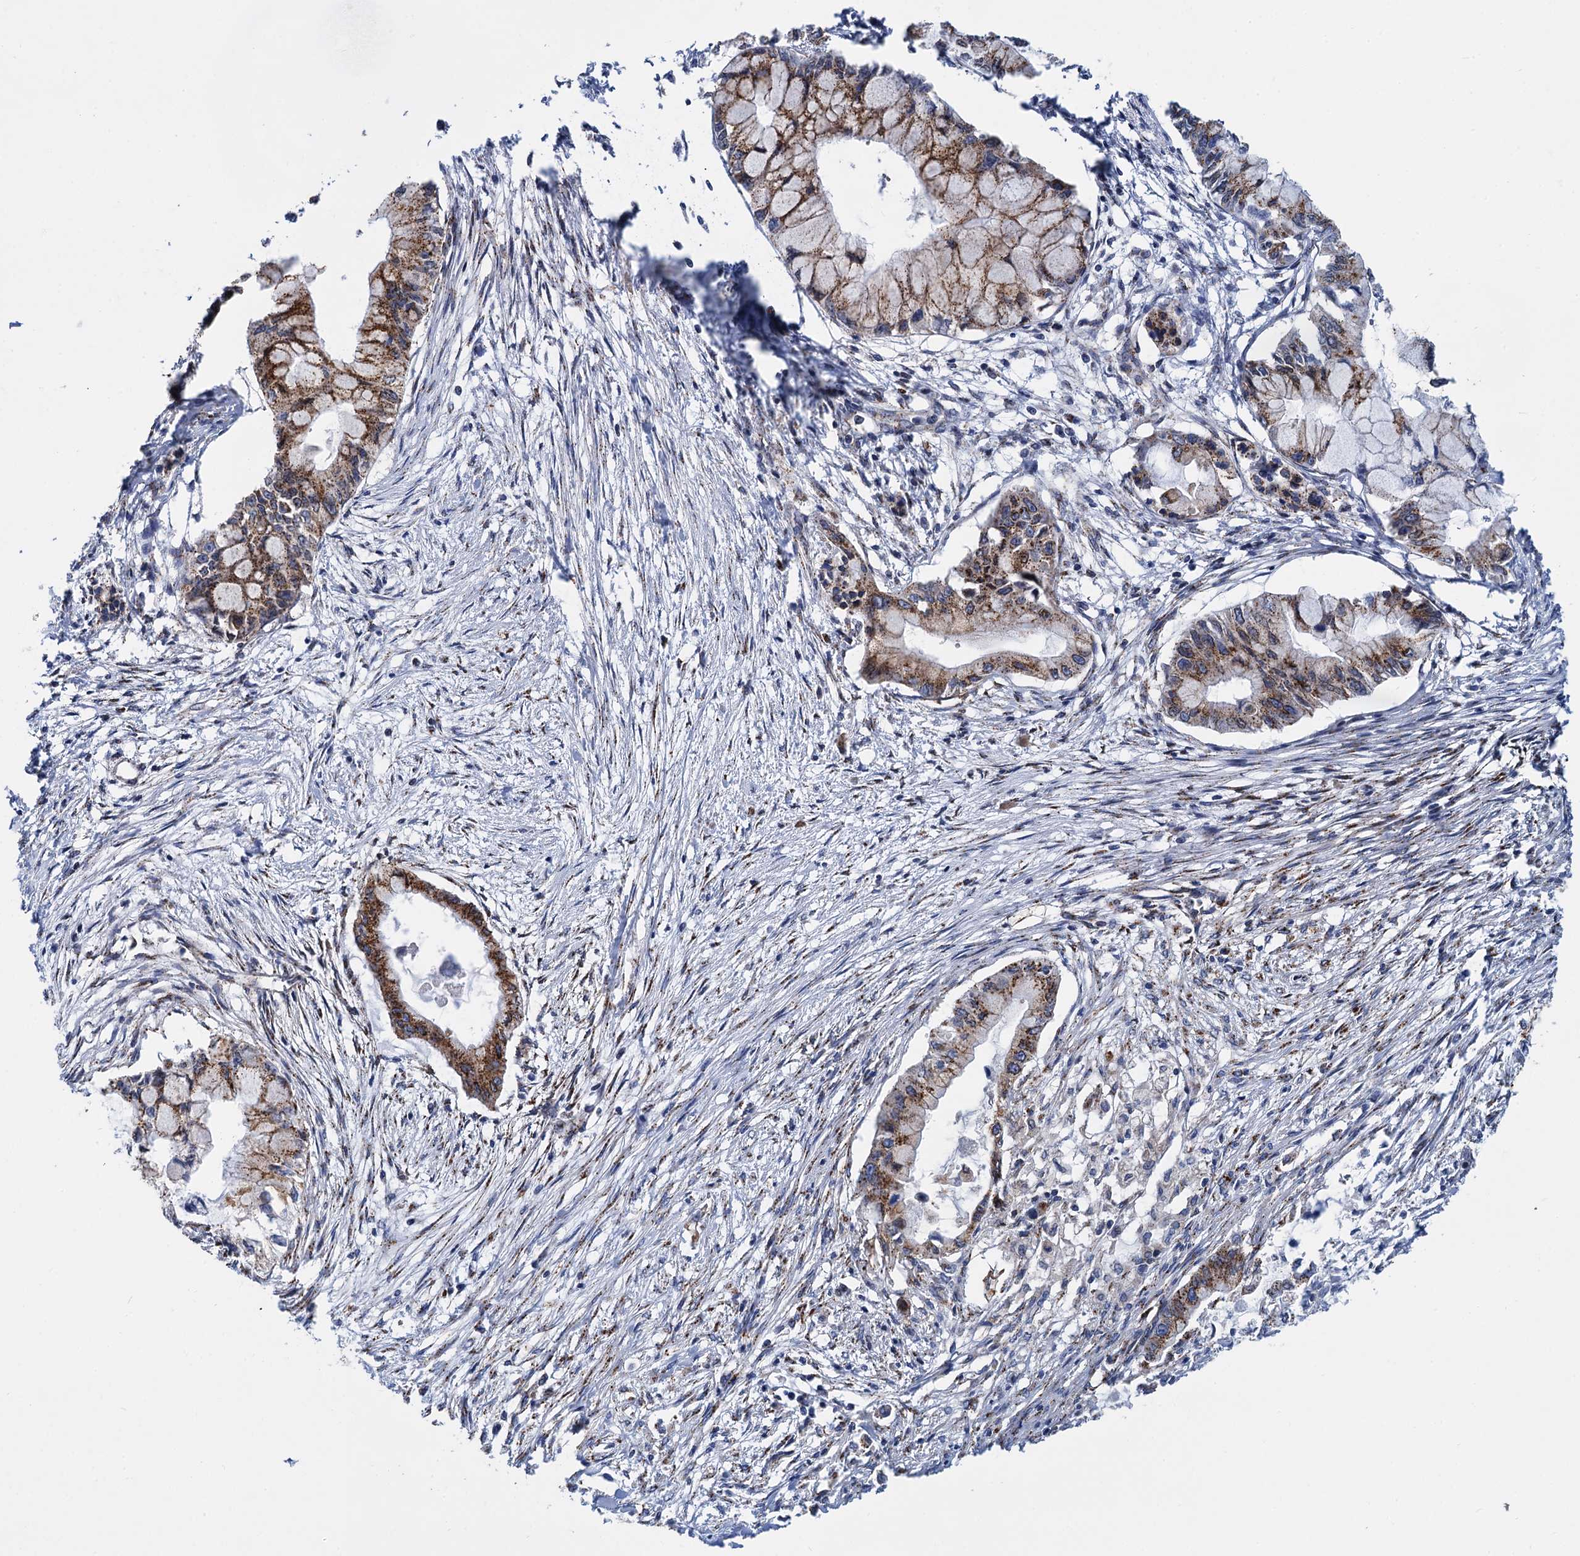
{"staining": {"intensity": "strong", "quantity": ">75%", "location": "cytoplasmic/membranous"}, "tissue": "pancreatic cancer", "cell_type": "Tumor cells", "image_type": "cancer", "snomed": [{"axis": "morphology", "description": "Adenocarcinoma, NOS"}, {"axis": "topography", "description": "Pancreas"}], "caption": "This is an image of immunohistochemistry staining of adenocarcinoma (pancreatic), which shows strong staining in the cytoplasmic/membranous of tumor cells.", "gene": "SUPT20H", "patient": {"sex": "male", "age": 48}}